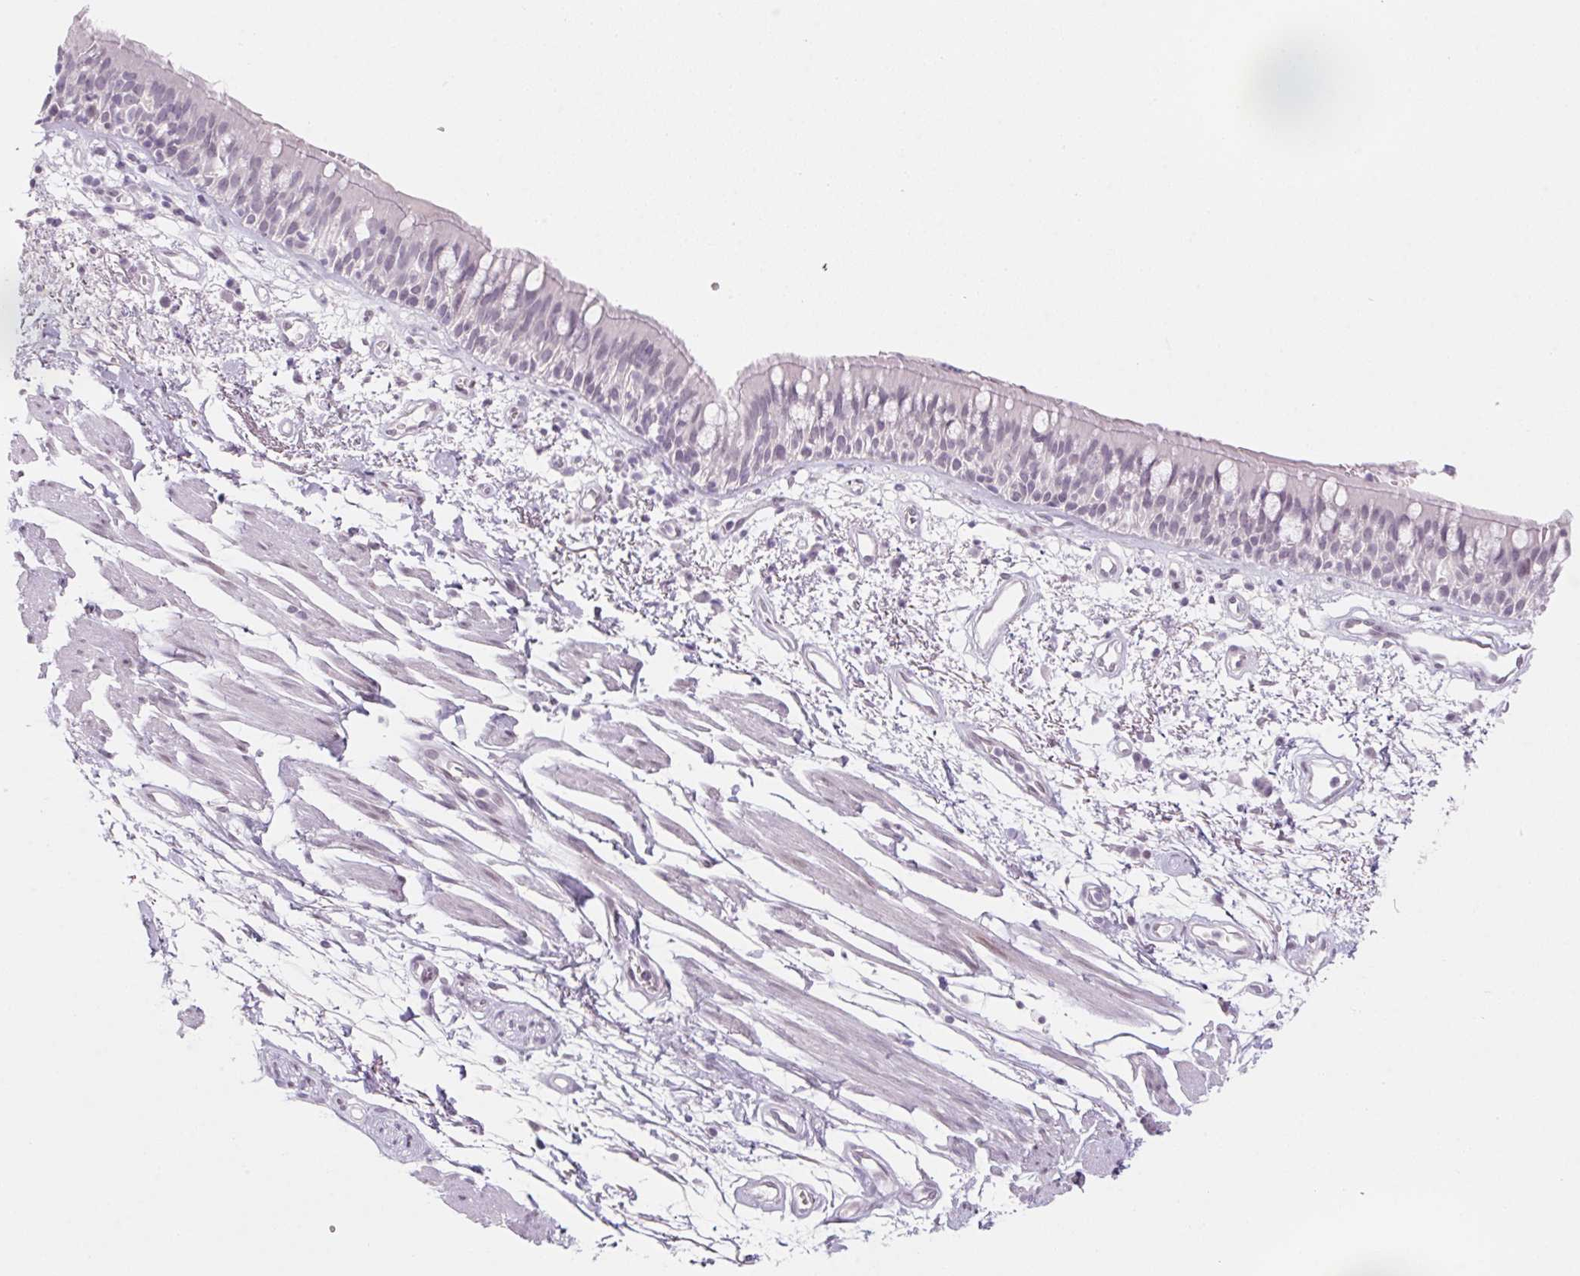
{"staining": {"intensity": "negative", "quantity": "none", "location": "none"}, "tissue": "bronchus", "cell_type": "Respiratory epithelial cells", "image_type": "normal", "snomed": [{"axis": "morphology", "description": "Normal tissue, NOS"}, {"axis": "morphology", "description": "Squamous cell carcinoma, NOS"}, {"axis": "topography", "description": "Cartilage tissue"}, {"axis": "topography", "description": "Bronchus"}, {"axis": "topography", "description": "Lung"}], "caption": "IHC micrograph of normal bronchus: bronchus stained with DAB (3,3'-diaminobenzidine) displays no significant protein staining in respiratory epithelial cells.", "gene": "KCNQ2", "patient": {"sex": "male", "age": 66}}